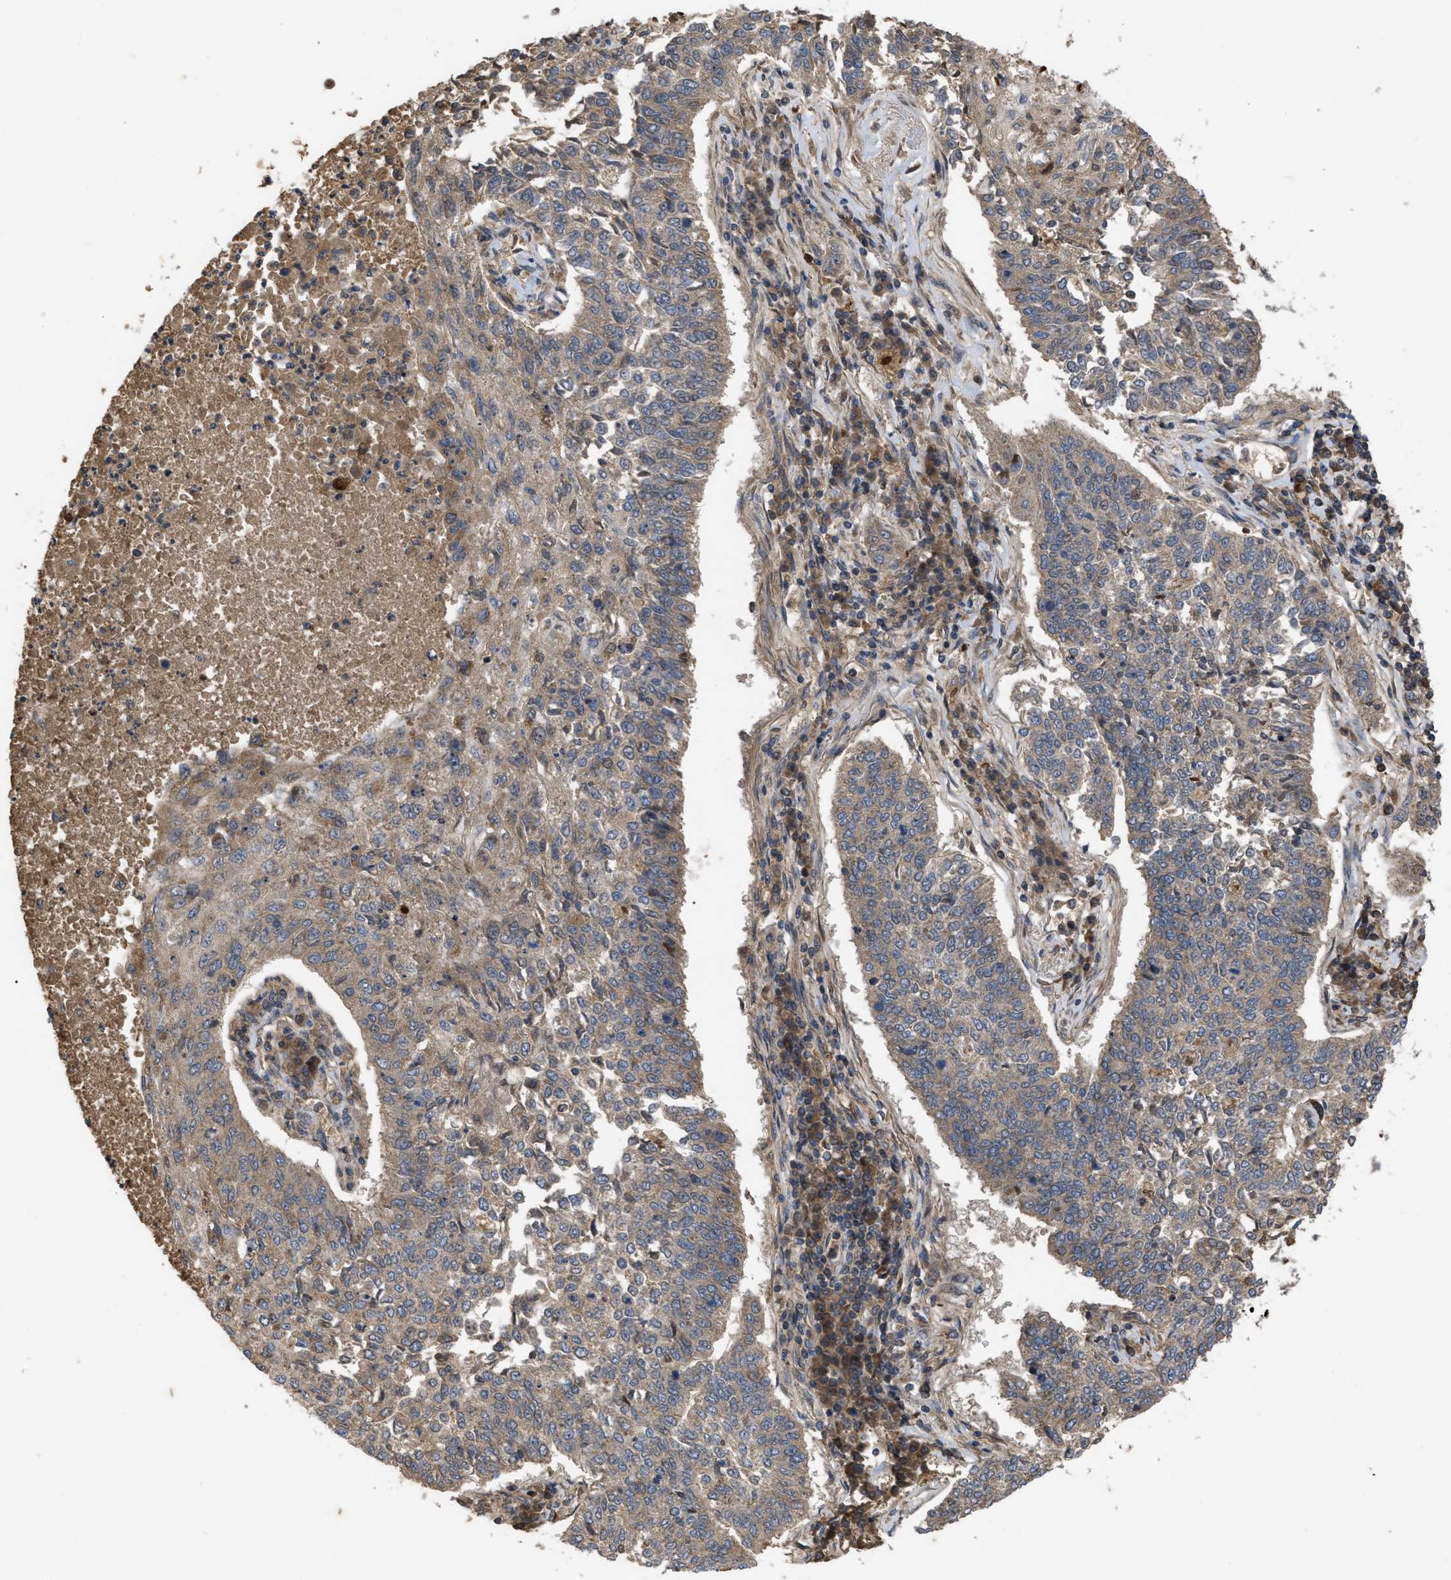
{"staining": {"intensity": "weak", "quantity": ">75%", "location": "cytoplasmic/membranous"}, "tissue": "lung cancer", "cell_type": "Tumor cells", "image_type": "cancer", "snomed": [{"axis": "morphology", "description": "Normal tissue, NOS"}, {"axis": "morphology", "description": "Squamous cell carcinoma, NOS"}, {"axis": "topography", "description": "Cartilage tissue"}, {"axis": "topography", "description": "Bronchus"}, {"axis": "topography", "description": "Lung"}], "caption": "Immunohistochemical staining of lung cancer (squamous cell carcinoma) exhibits low levels of weak cytoplasmic/membranous protein staining in about >75% of tumor cells.", "gene": "RAB2A", "patient": {"sex": "female", "age": 49}}